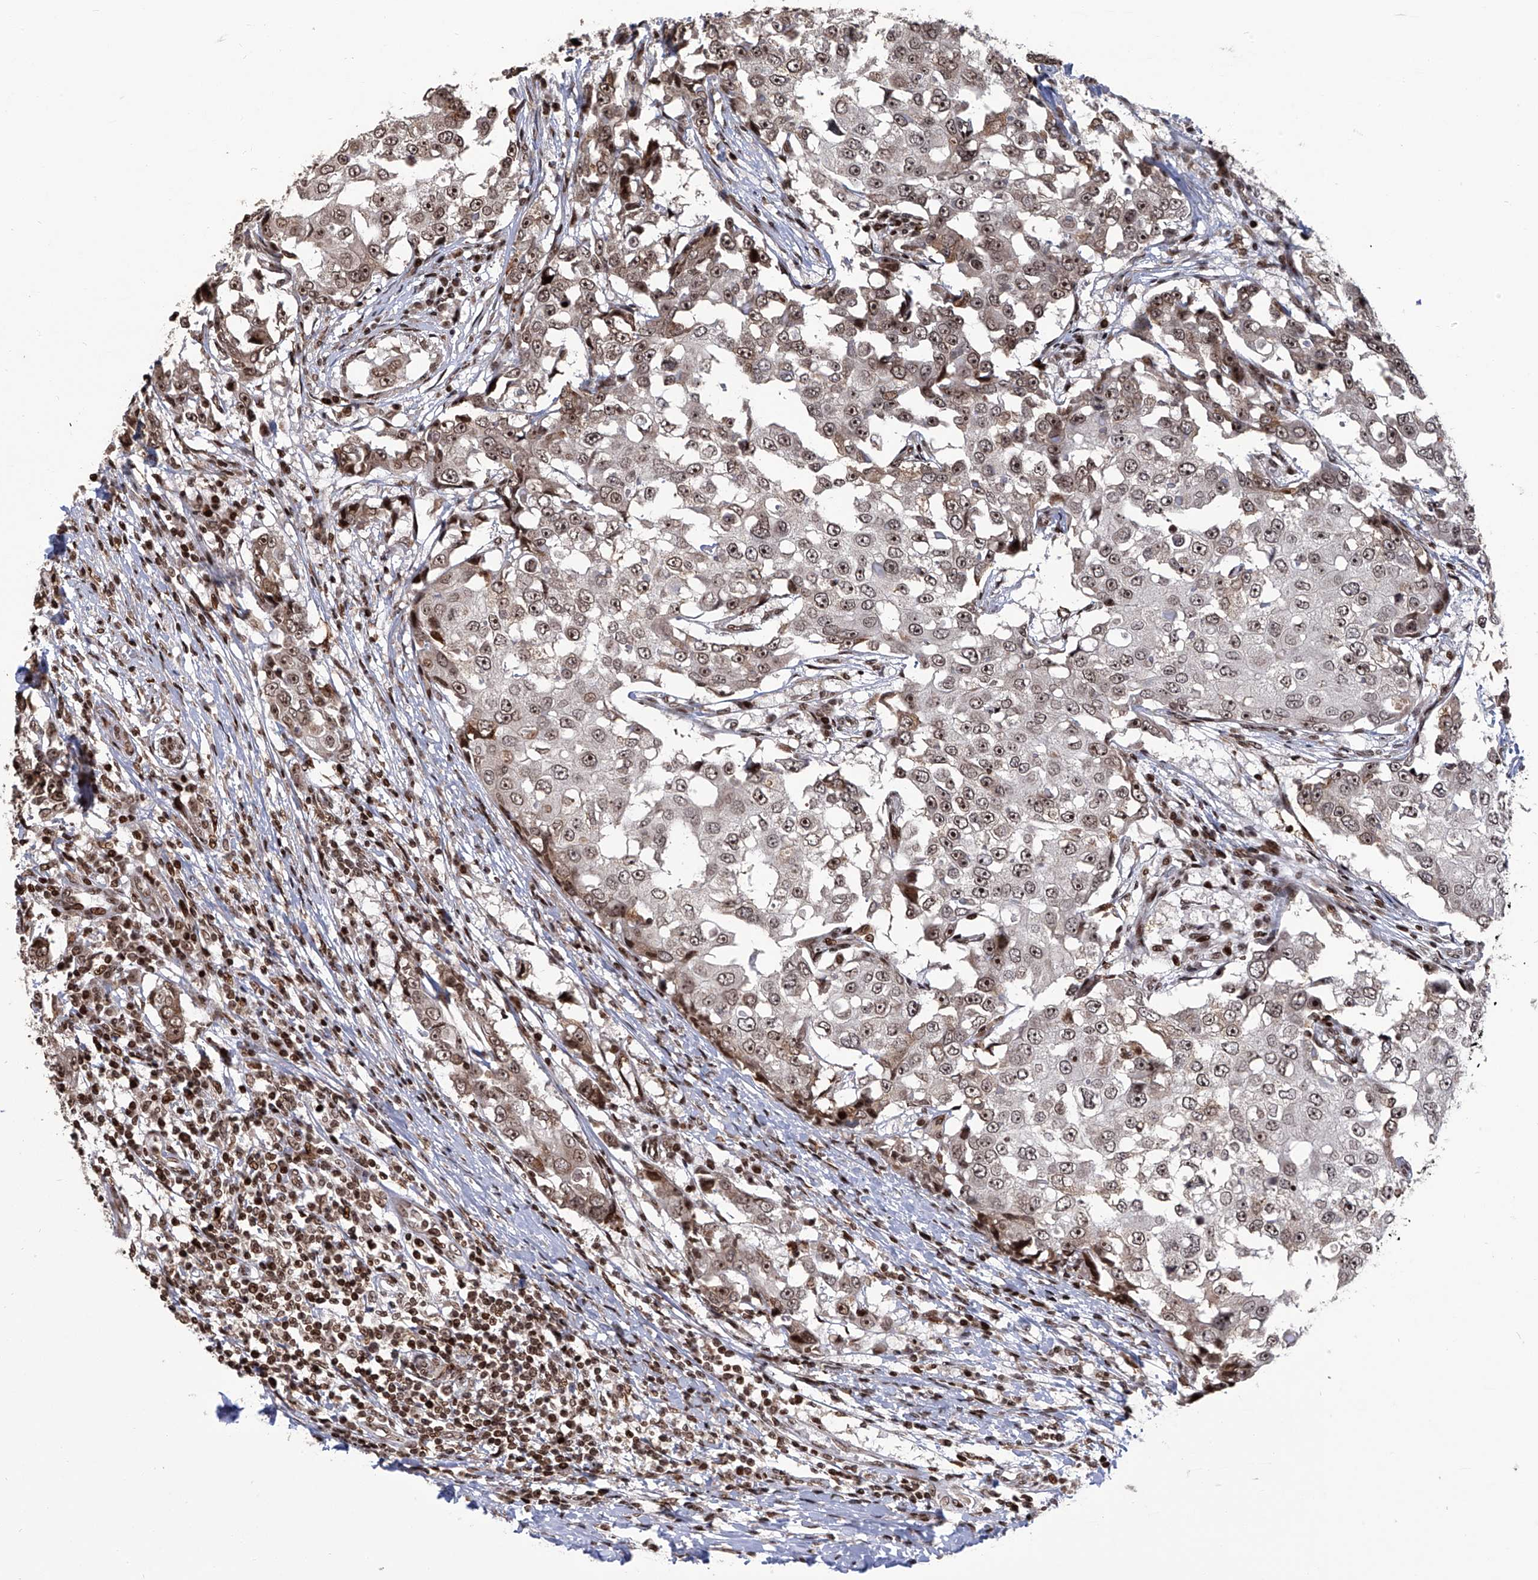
{"staining": {"intensity": "moderate", "quantity": ">75%", "location": "nuclear"}, "tissue": "breast cancer", "cell_type": "Tumor cells", "image_type": "cancer", "snomed": [{"axis": "morphology", "description": "Duct carcinoma"}, {"axis": "topography", "description": "Breast"}], "caption": "High-magnification brightfield microscopy of invasive ductal carcinoma (breast) stained with DAB (brown) and counterstained with hematoxylin (blue). tumor cells exhibit moderate nuclear positivity is appreciated in about>75% of cells.", "gene": "PAK1IP1", "patient": {"sex": "female", "age": 27}}